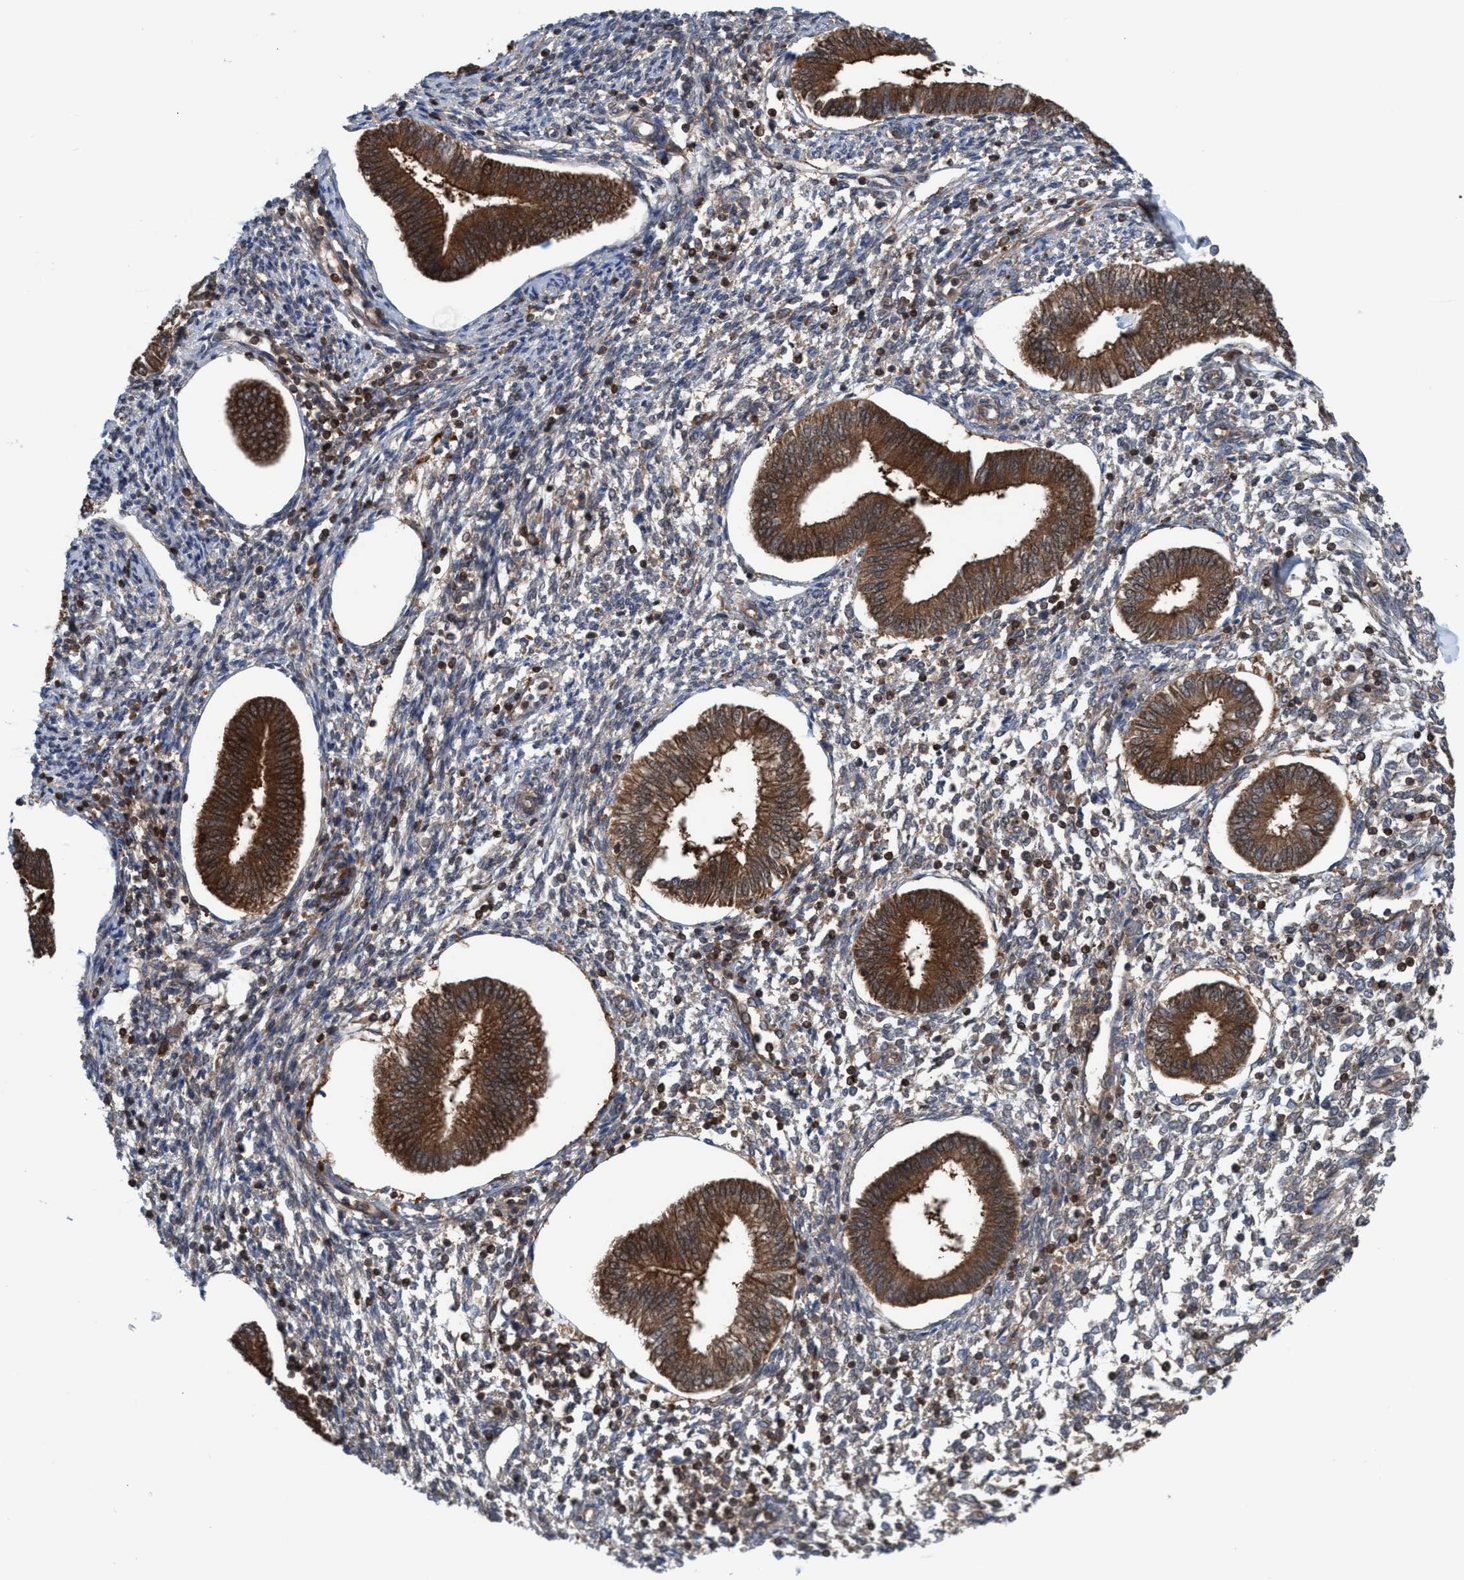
{"staining": {"intensity": "weak", "quantity": "25%-75%", "location": "cytoplasmic/membranous"}, "tissue": "endometrium", "cell_type": "Cells in endometrial stroma", "image_type": "normal", "snomed": [{"axis": "morphology", "description": "Normal tissue, NOS"}, {"axis": "topography", "description": "Endometrium"}], "caption": "A brown stain labels weak cytoplasmic/membranous staining of a protein in cells in endometrial stroma of unremarkable human endometrium. (Stains: DAB (3,3'-diaminobenzidine) in brown, nuclei in blue, Microscopy: brightfield microscopy at high magnification).", "gene": "GLOD4", "patient": {"sex": "female", "age": 50}}